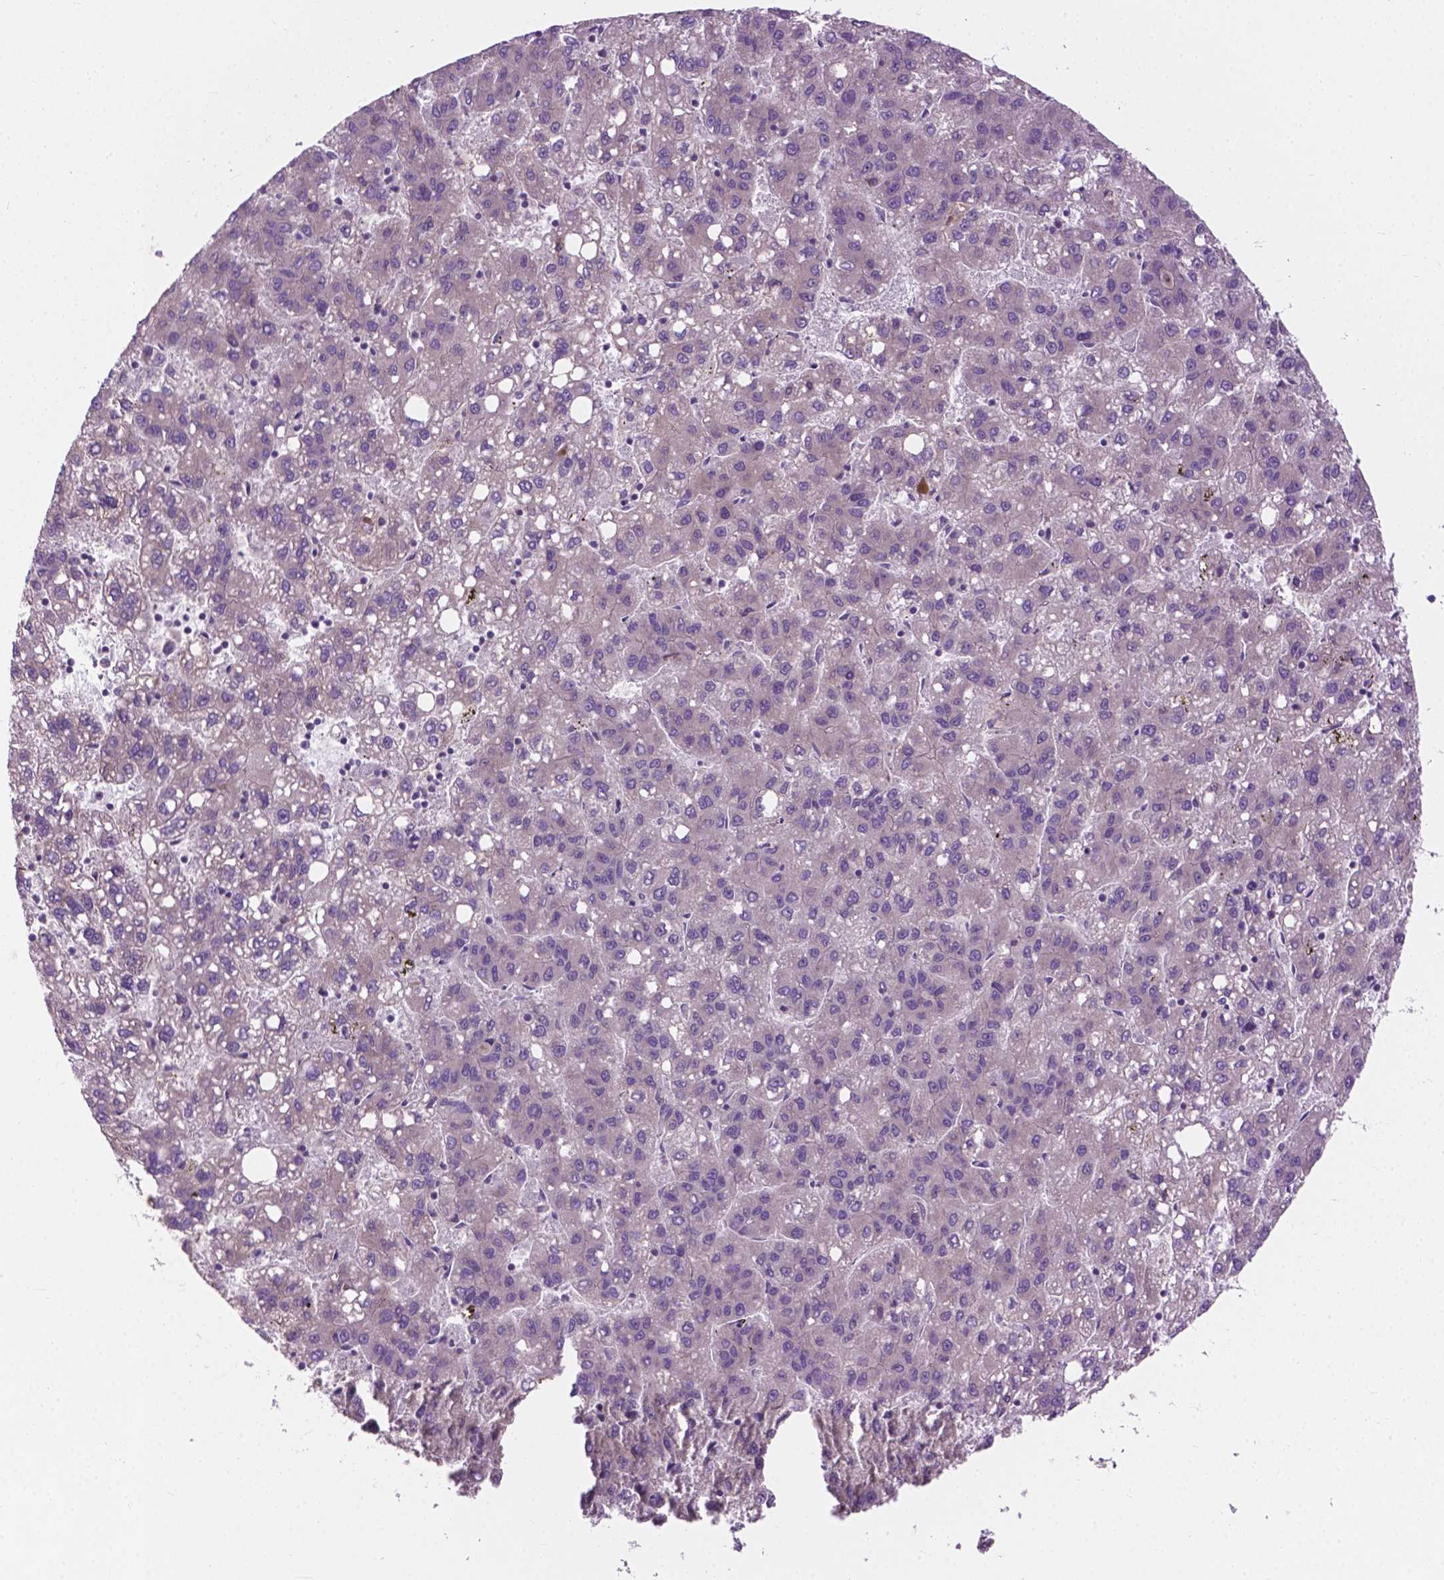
{"staining": {"intensity": "negative", "quantity": "none", "location": "none"}, "tissue": "liver cancer", "cell_type": "Tumor cells", "image_type": "cancer", "snomed": [{"axis": "morphology", "description": "Carcinoma, Hepatocellular, NOS"}, {"axis": "topography", "description": "Liver"}], "caption": "Tumor cells show no significant expression in liver hepatocellular carcinoma.", "gene": "MZT1", "patient": {"sex": "female", "age": 82}}